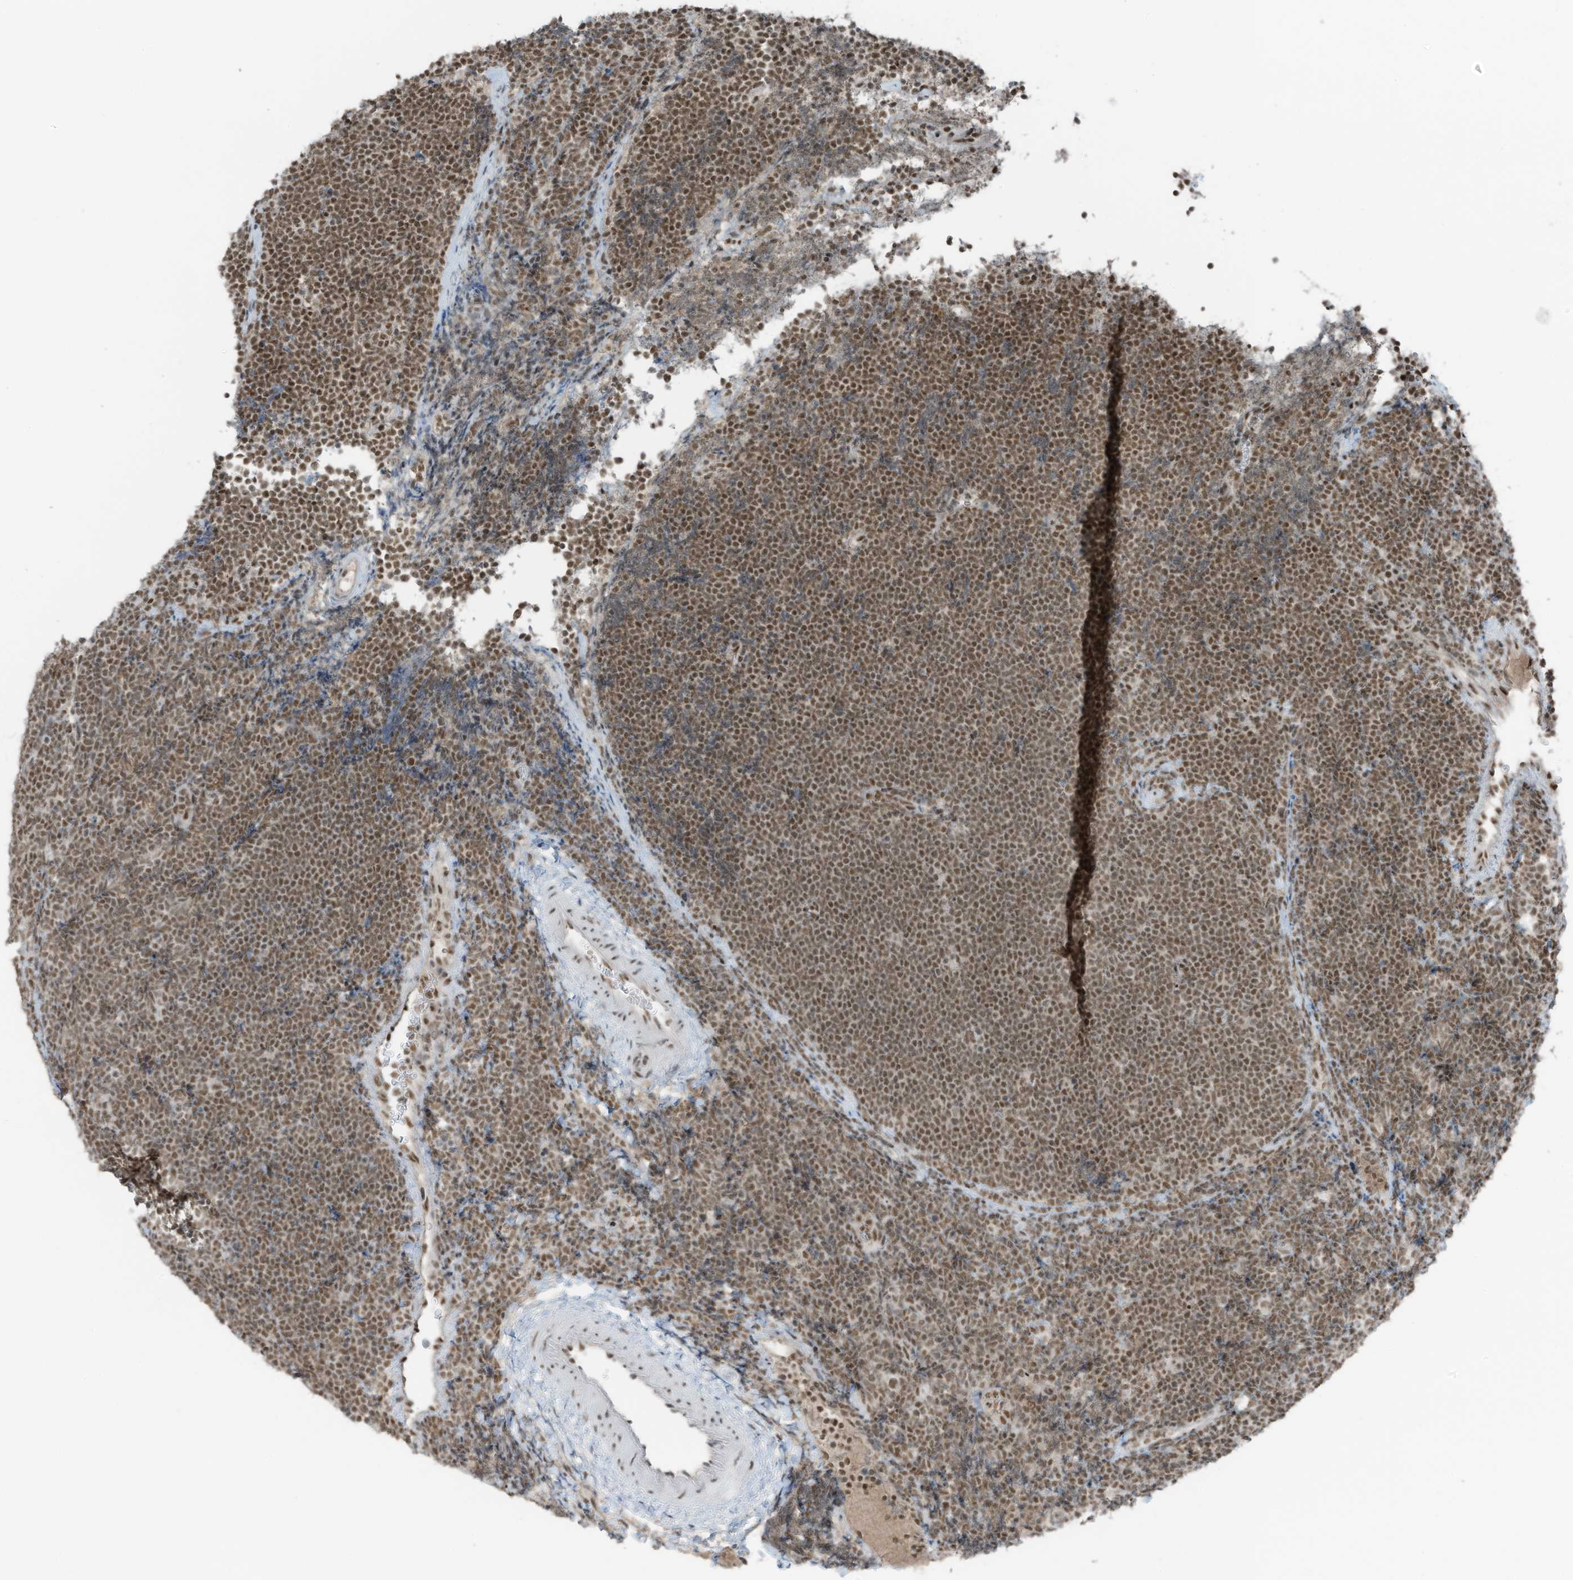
{"staining": {"intensity": "moderate", "quantity": ">75%", "location": "nuclear"}, "tissue": "lymphoma", "cell_type": "Tumor cells", "image_type": "cancer", "snomed": [{"axis": "morphology", "description": "Malignant lymphoma, non-Hodgkin's type, High grade"}, {"axis": "topography", "description": "Lymph node"}], "caption": "Moderate nuclear staining is appreciated in about >75% of tumor cells in malignant lymphoma, non-Hodgkin's type (high-grade). The protein of interest is stained brown, and the nuclei are stained in blue (DAB (3,3'-diaminobenzidine) IHC with brightfield microscopy, high magnification).", "gene": "WRNIP1", "patient": {"sex": "male", "age": 13}}